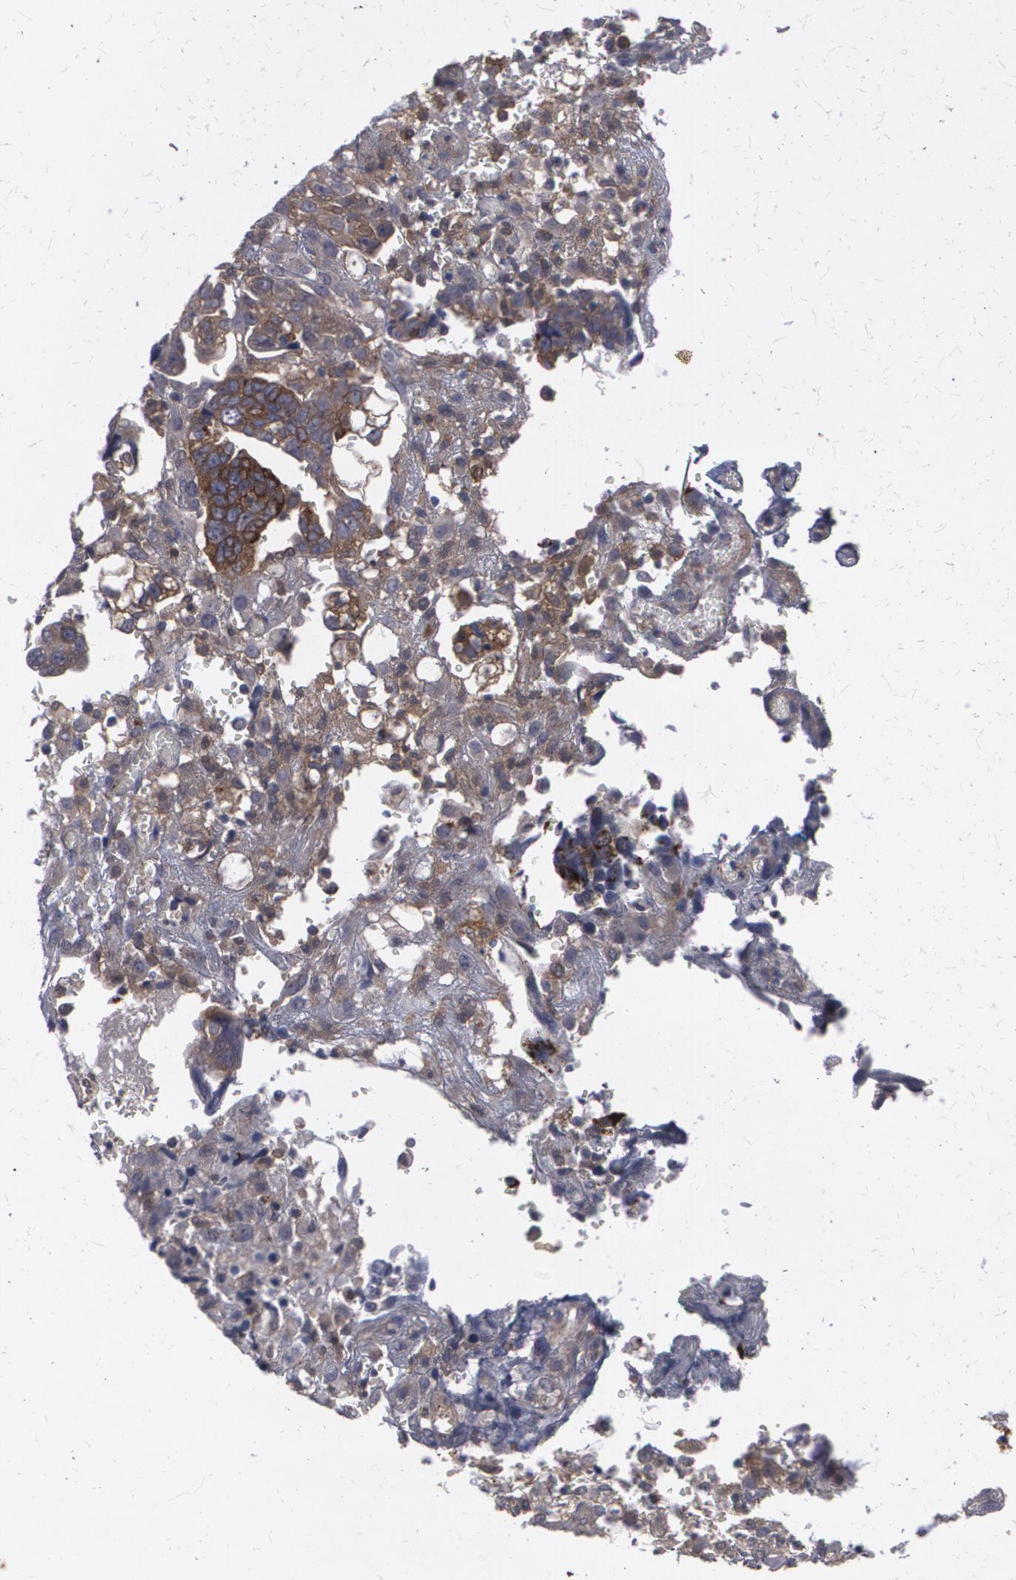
{"staining": {"intensity": "moderate", "quantity": "25%-75%", "location": "cytoplasmic/membranous"}, "tissue": "ovarian cancer", "cell_type": "Tumor cells", "image_type": "cancer", "snomed": [{"axis": "morphology", "description": "Normal tissue, NOS"}, {"axis": "morphology", "description": "Cystadenocarcinoma, serous, NOS"}, {"axis": "topography", "description": "Fallopian tube"}, {"axis": "topography", "description": "Ovary"}], "caption": "Brown immunohistochemical staining in ovarian serous cystadenocarcinoma shows moderate cytoplasmic/membranous positivity in approximately 25%-75% of tumor cells.", "gene": "HTT", "patient": {"sex": "female", "age": 56}}